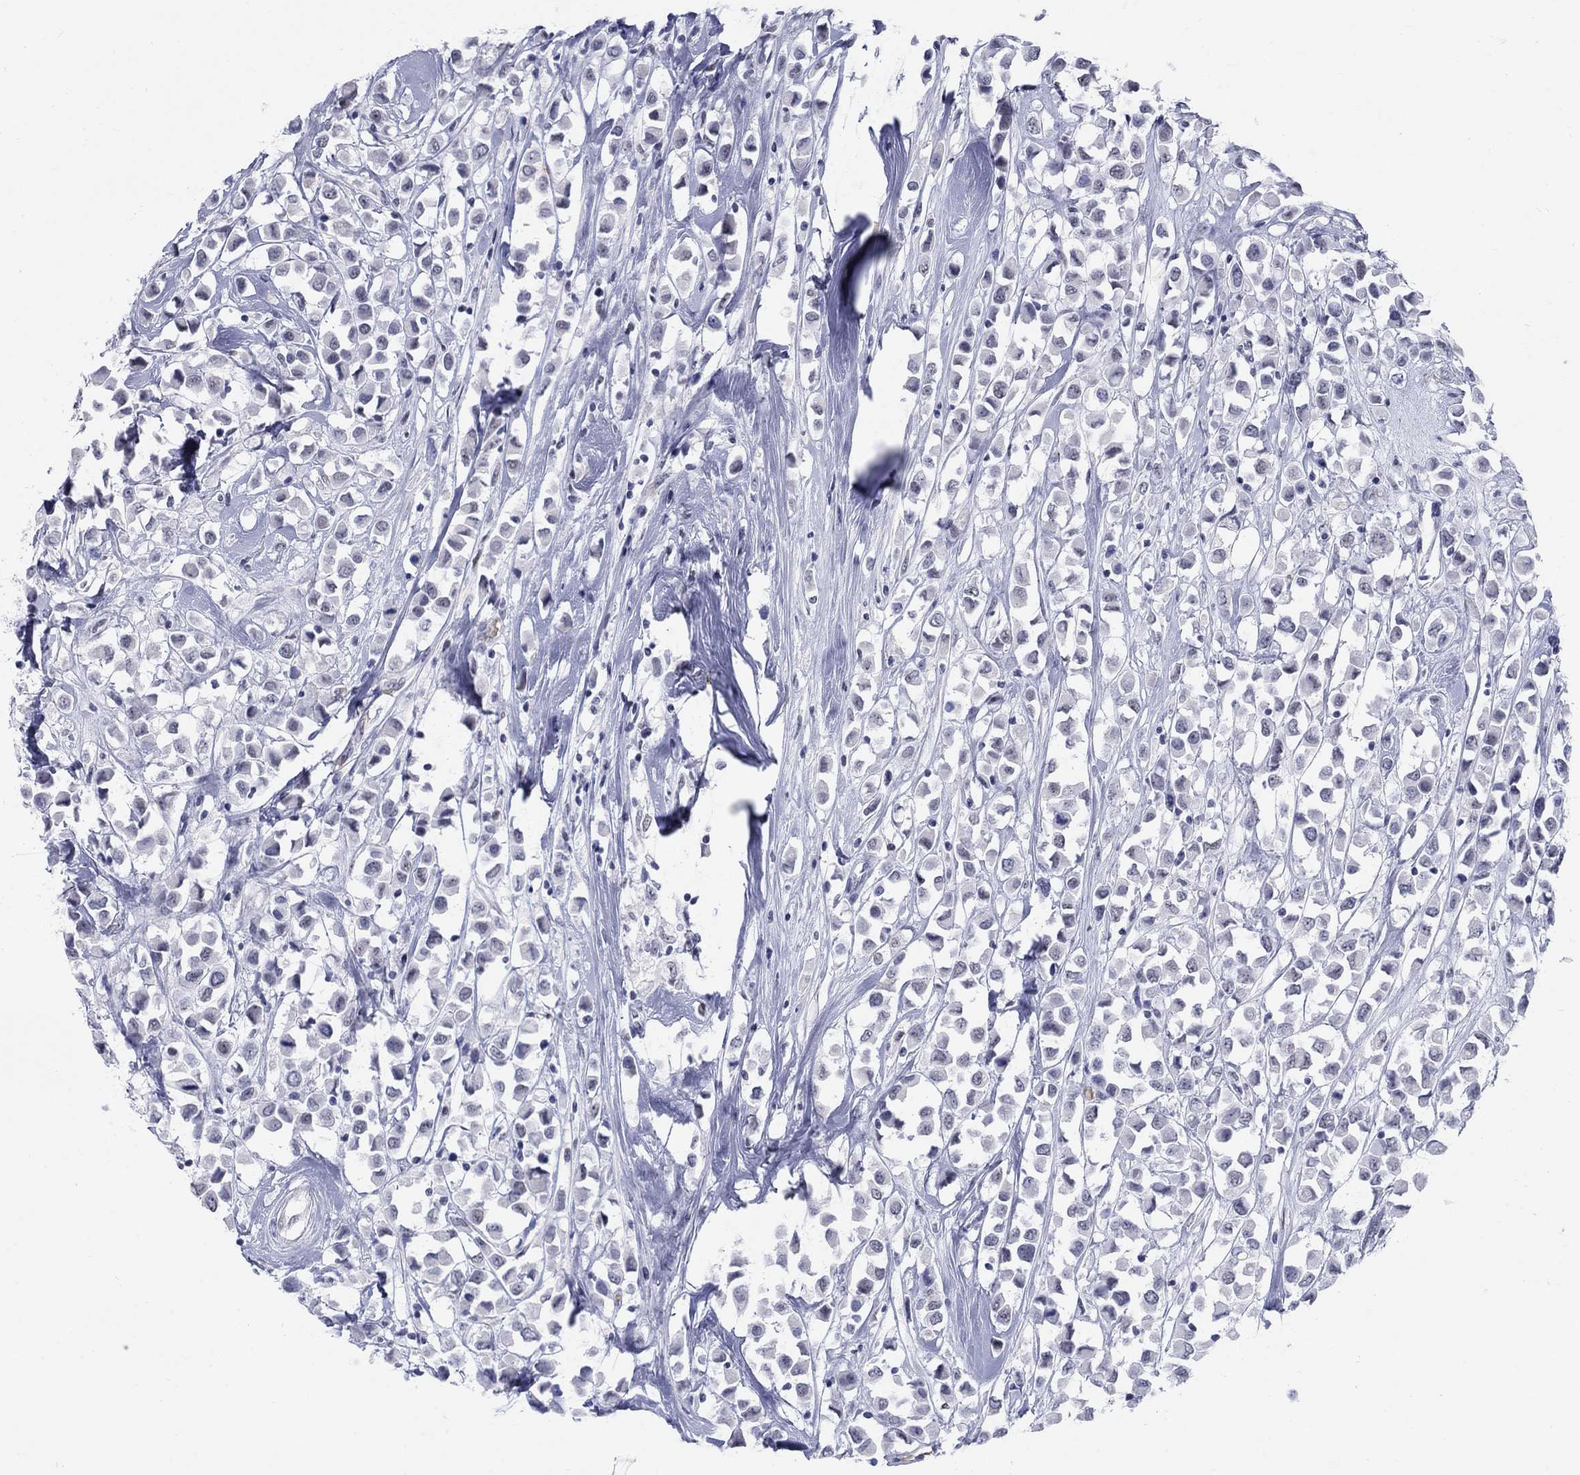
{"staining": {"intensity": "negative", "quantity": "none", "location": "none"}, "tissue": "breast cancer", "cell_type": "Tumor cells", "image_type": "cancer", "snomed": [{"axis": "morphology", "description": "Duct carcinoma"}, {"axis": "topography", "description": "Breast"}], "caption": "DAB (3,3'-diaminobenzidine) immunohistochemical staining of human breast cancer (infiltrating ductal carcinoma) reveals no significant expression in tumor cells. The staining is performed using DAB (3,3'-diaminobenzidine) brown chromogen with nuclei counter-stained in using hematoxylin.", "gene": "DMTN", "patient": {"sex": "female", "age": 61}}